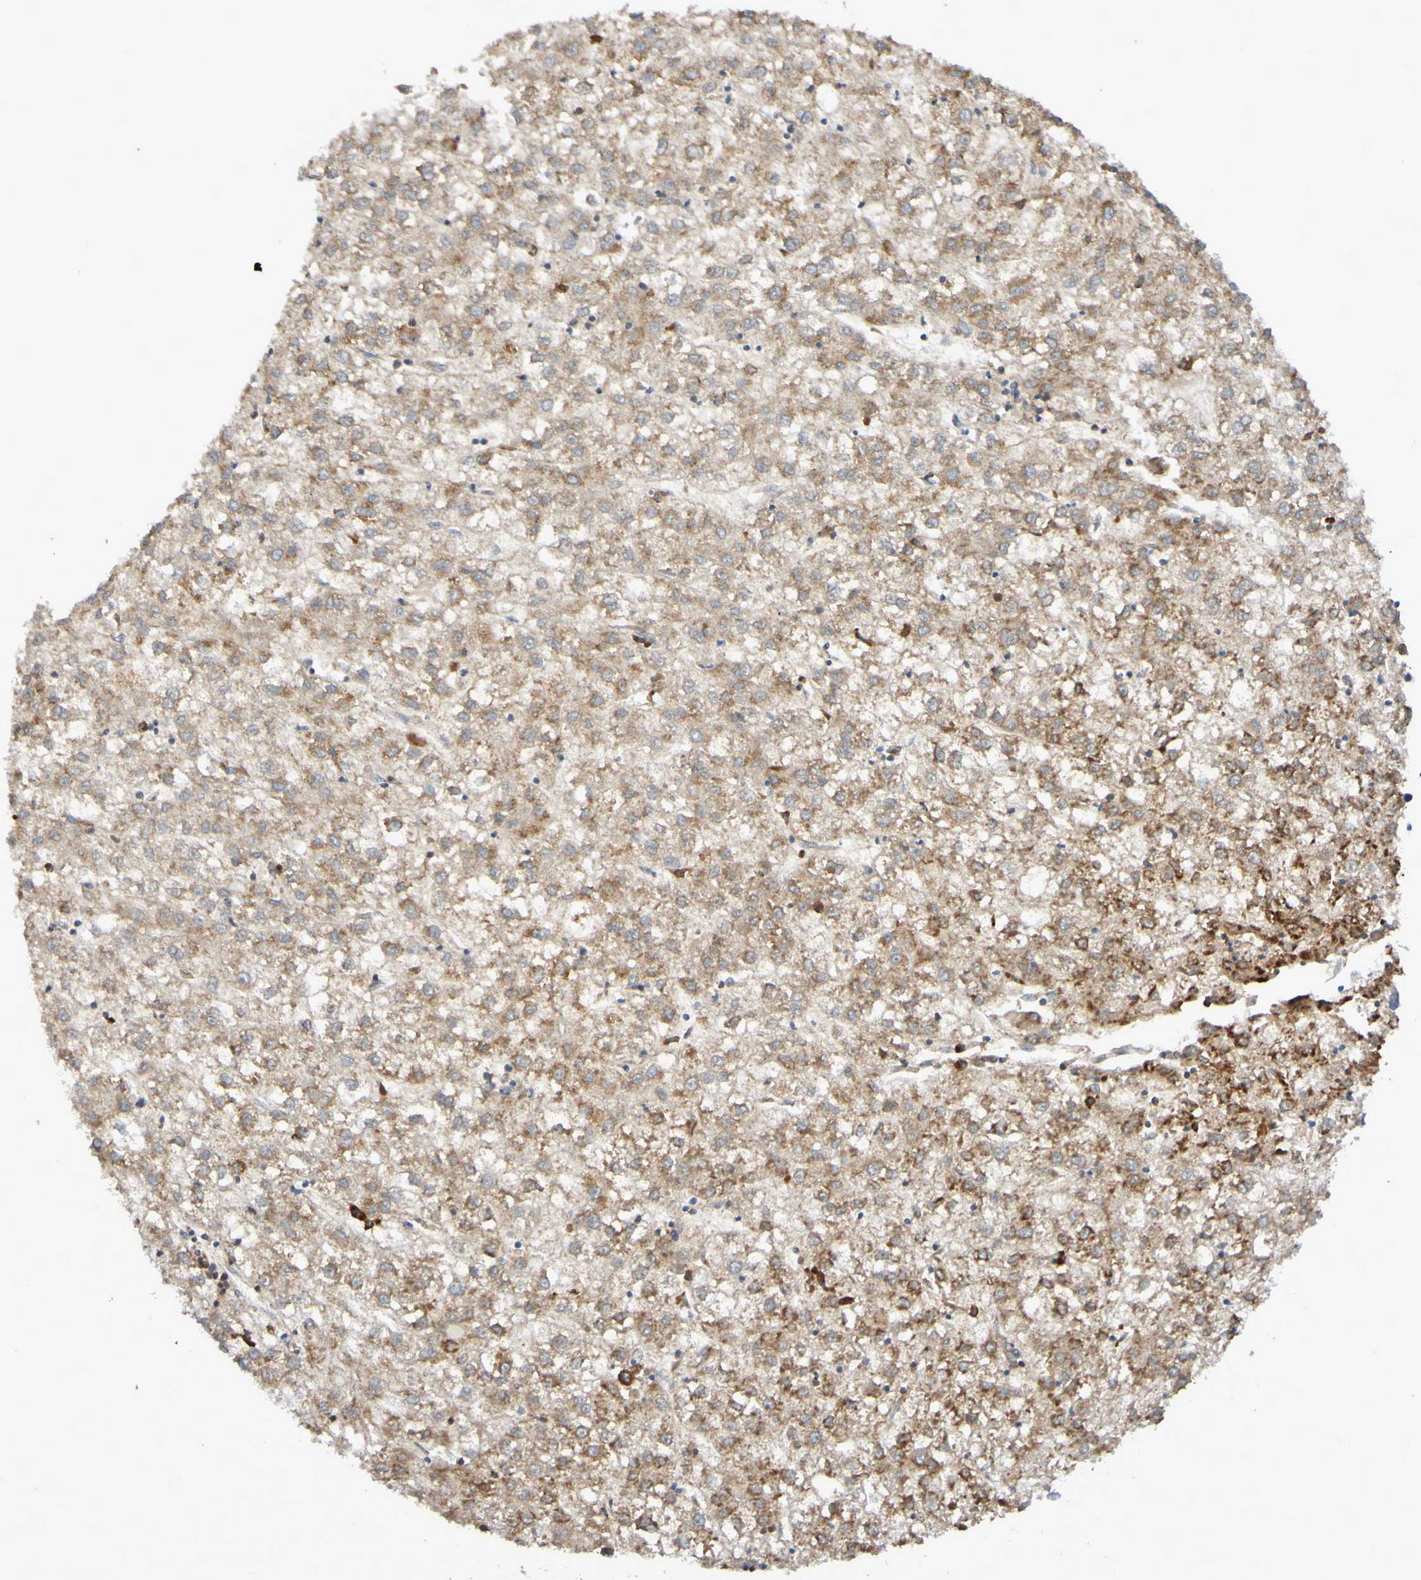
{"staining": {"intensity": "strong", "quantity": ">75%", "location": "cytoplasmic/membranous"}, "tissue": "liver cancer", "cell_type": "Tumor cells", "image_type": "cancer", "snomed": [{"axis": "morphology", "description": "Carcinoma, Hepatocellular, NOS"}, {"axis": "topography", "description": "Liver"}], "caption": "Human liver cancer stained with a brown dye shows strong cytoplasmic/membranous positive positivity in about >75% of tumor cells.", "gene": "LMBRD2", "patient": {"sex": "male", "age": 72}}